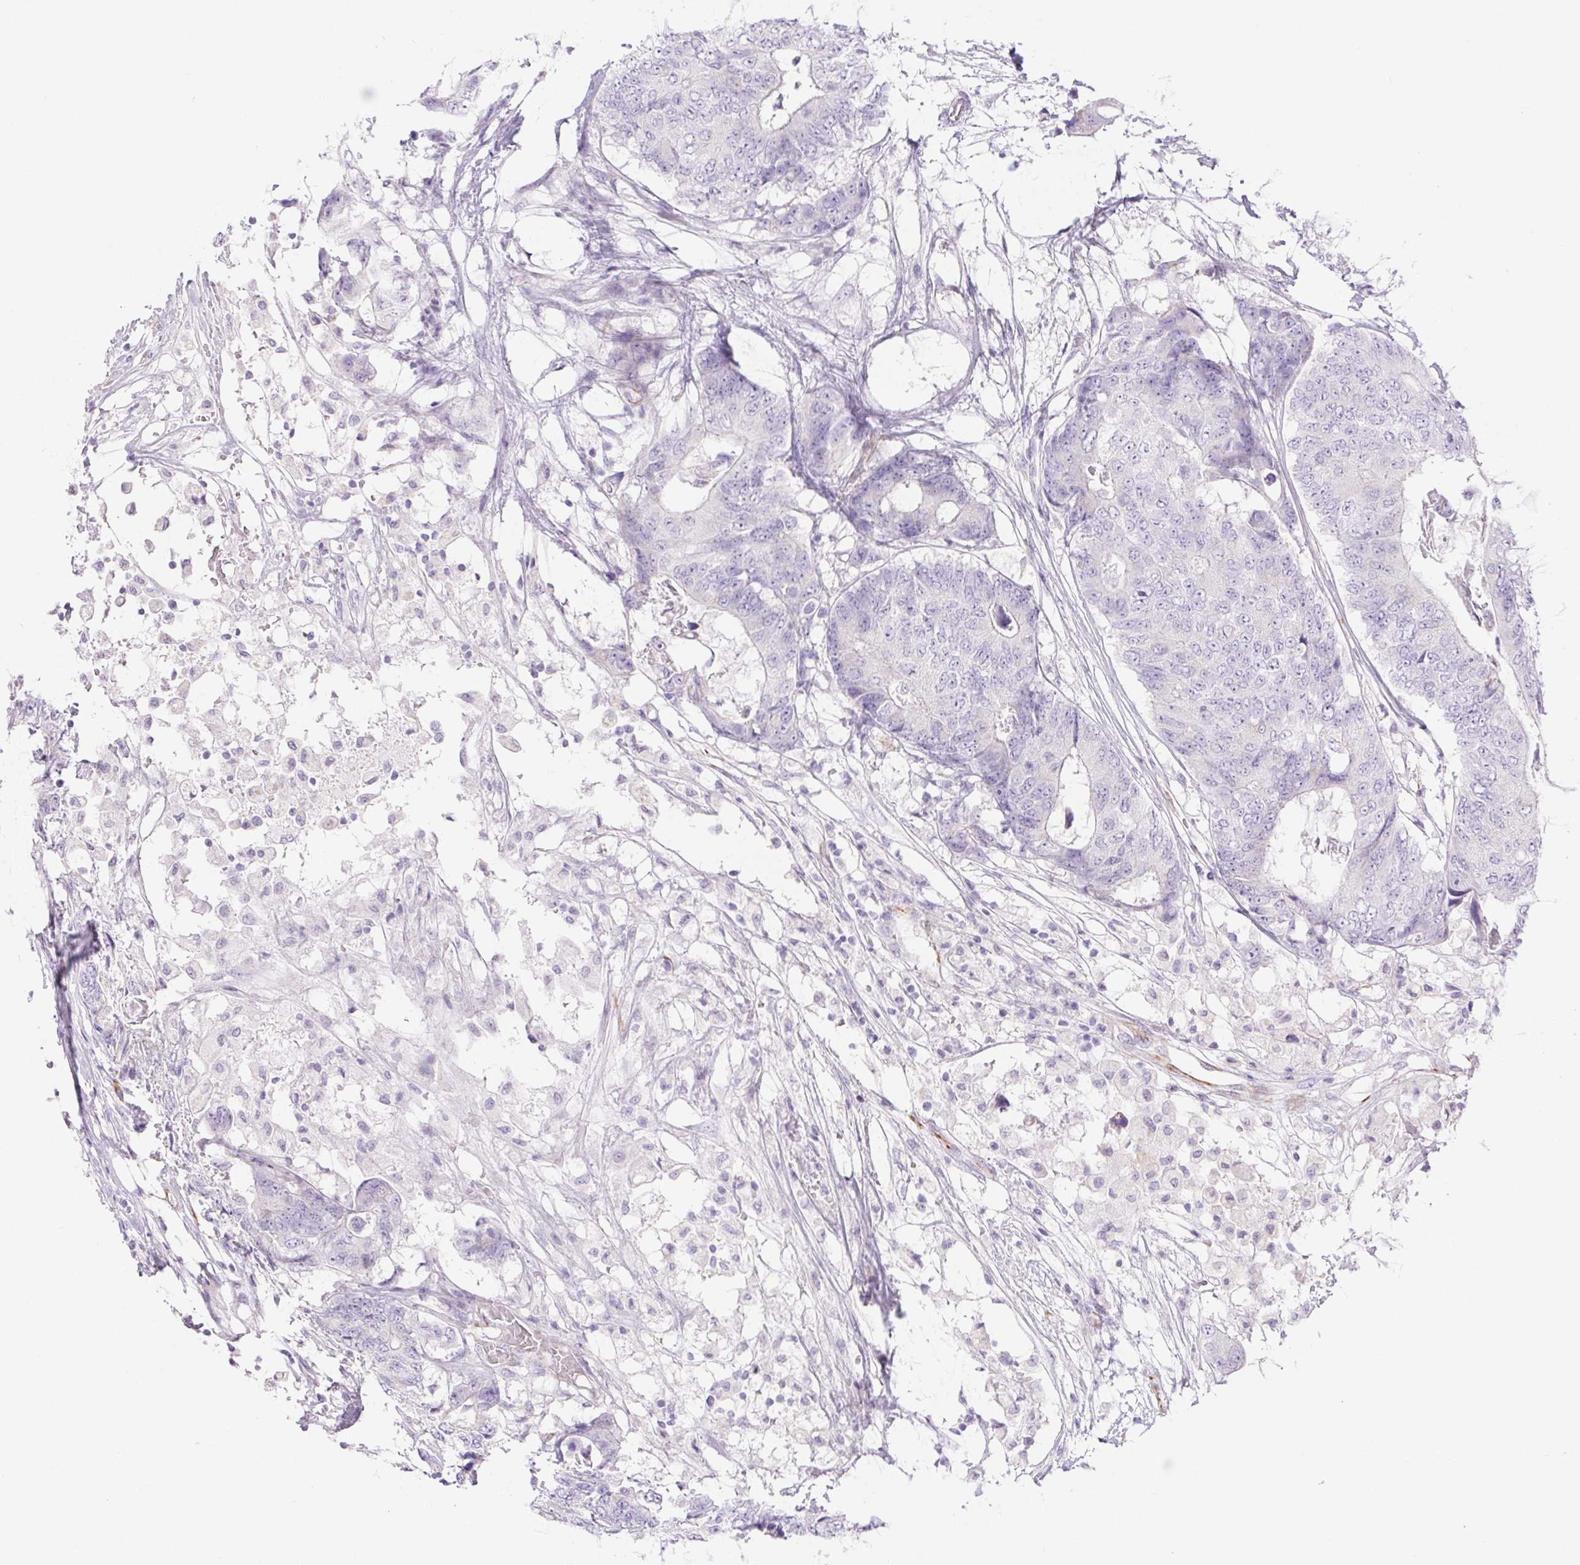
{"staining": {"intensity": "negative", "quantity": "none", "location": "none"}, "tissue": "colorectal cancer", "cell_type": "Tumor cells", "image_type": "cancer", "snomed": [{"axis": "morphology", "description": "Adenocarcinoma, NOS"}, {"axis": "topography", "description": "Colon"}], "caption": "This micrograph is of colorectal adenocarcinoma stained with IHC to label a protein in brown with the nuclei are counter-stained blue. There is no positivity in tumor cells.", "gene": "ERP27", "patient": {"sex": "female", "age": 48}}